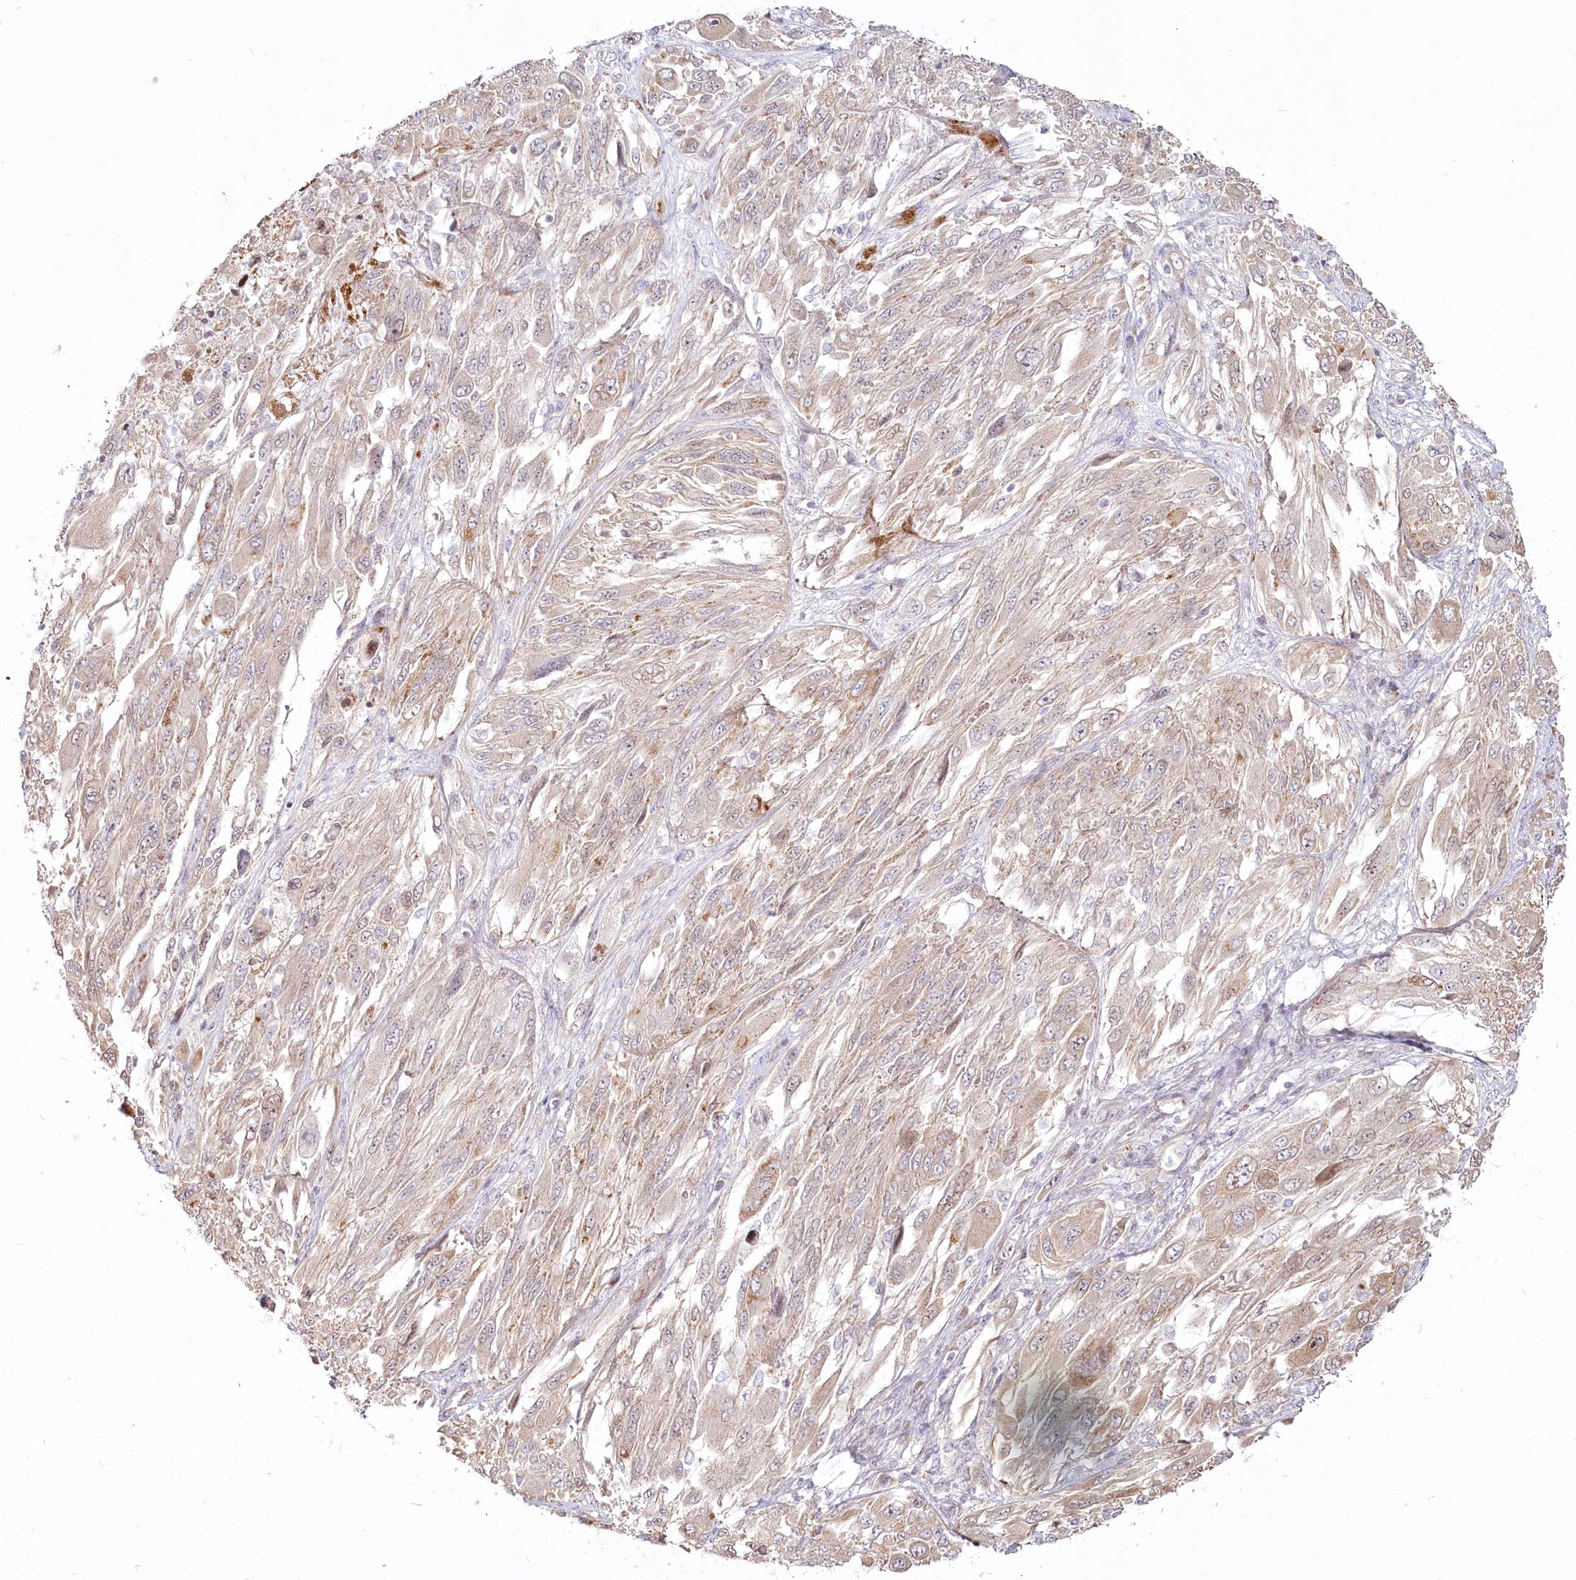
{"staining": {"intensity": "negative", "quantity": "none", "location": "none"}, "tissue": "melanoma", "cell_type": "Tumor cells", "image_type": "cancer", "snomed": [{"axis": "morphology", "description": "Malignant melanoma, NOS"}, {"axis": "topography", "description": "Skin"}], "caption": "This is a photomicrograph of immunohistochemistry (IHC) staining of malignant melanoma, which shows no expression in tumor cells.", "gene": "SPINK13", "patient": {"sex": "female", "age": 91}}